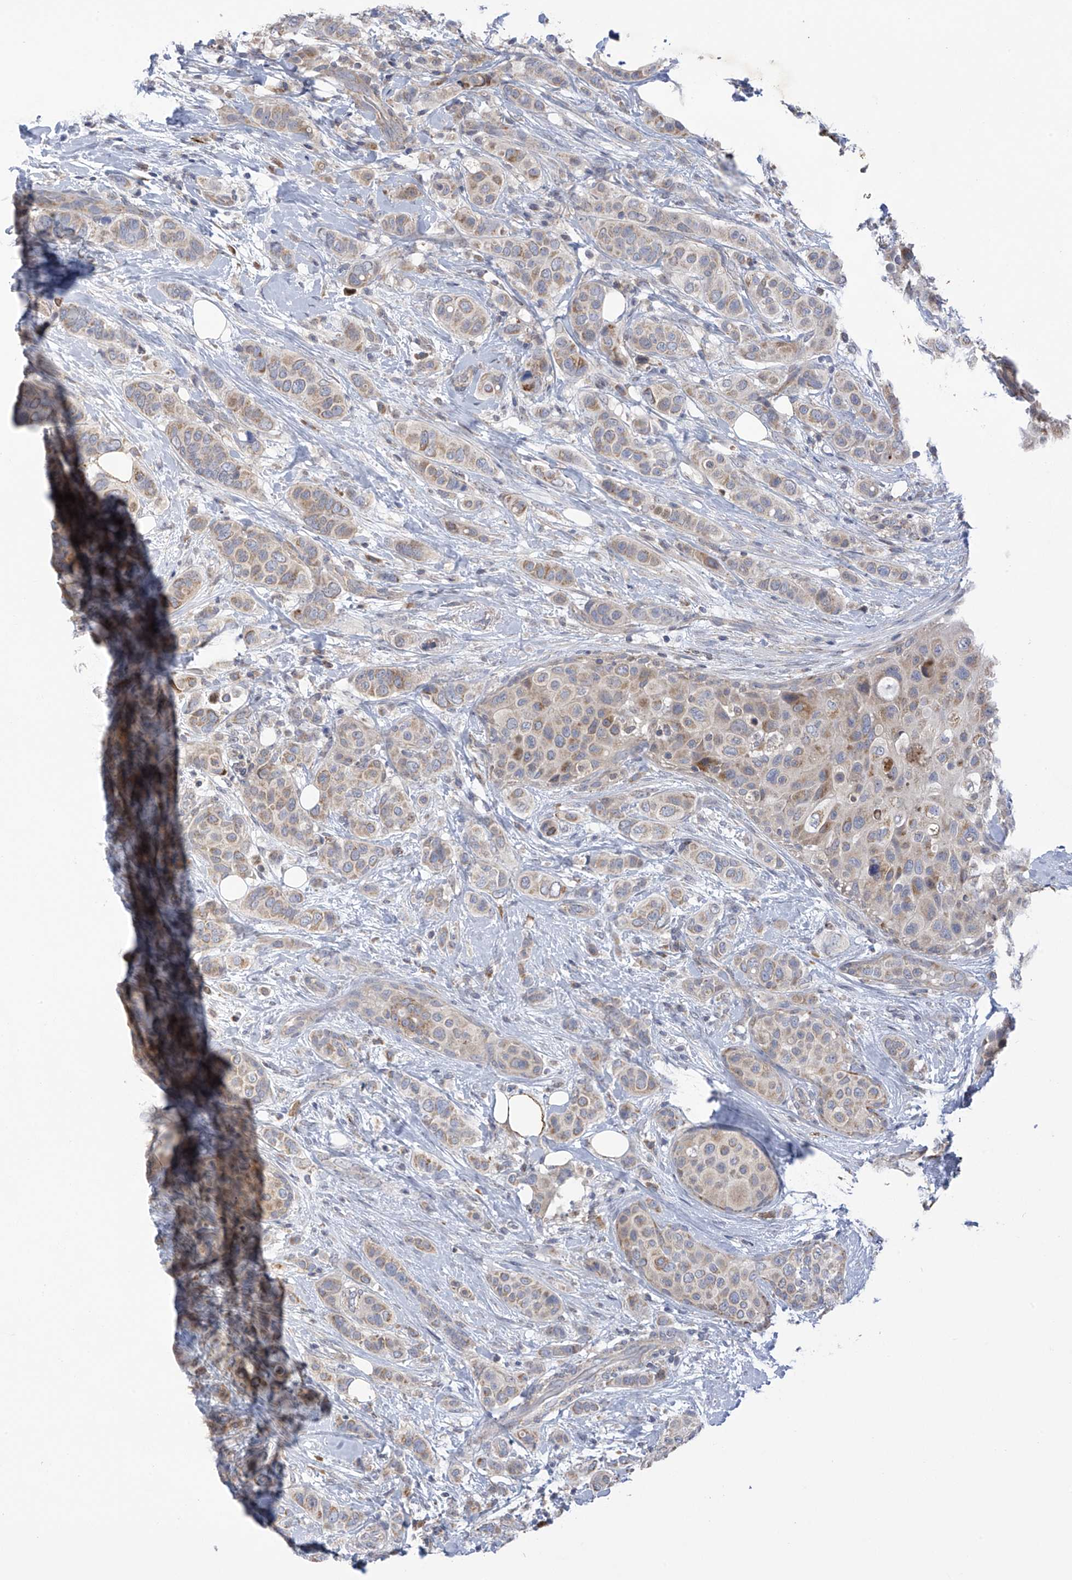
{"staining": {"intensity": "weak", "quantity": "25%-75%", "location": "cytoplasmic/membranous"}, "tissue": "breast cancer", "cell_type": "Tumor cells", "image_type": "cancer", "snomed": [{"axis": "morphology", "description": "Lobular carcinoma"}, {"axis": "topography", "description": "Breast"}], "caption": "The image displays a brown stain indicating the presence of a protein in the cytoplasmic/membranous of tumor cells in breast cancer (lobular carcinoma).", "gene": "SLCO4A1", "patient": {"sex": "female", "age": 51}}